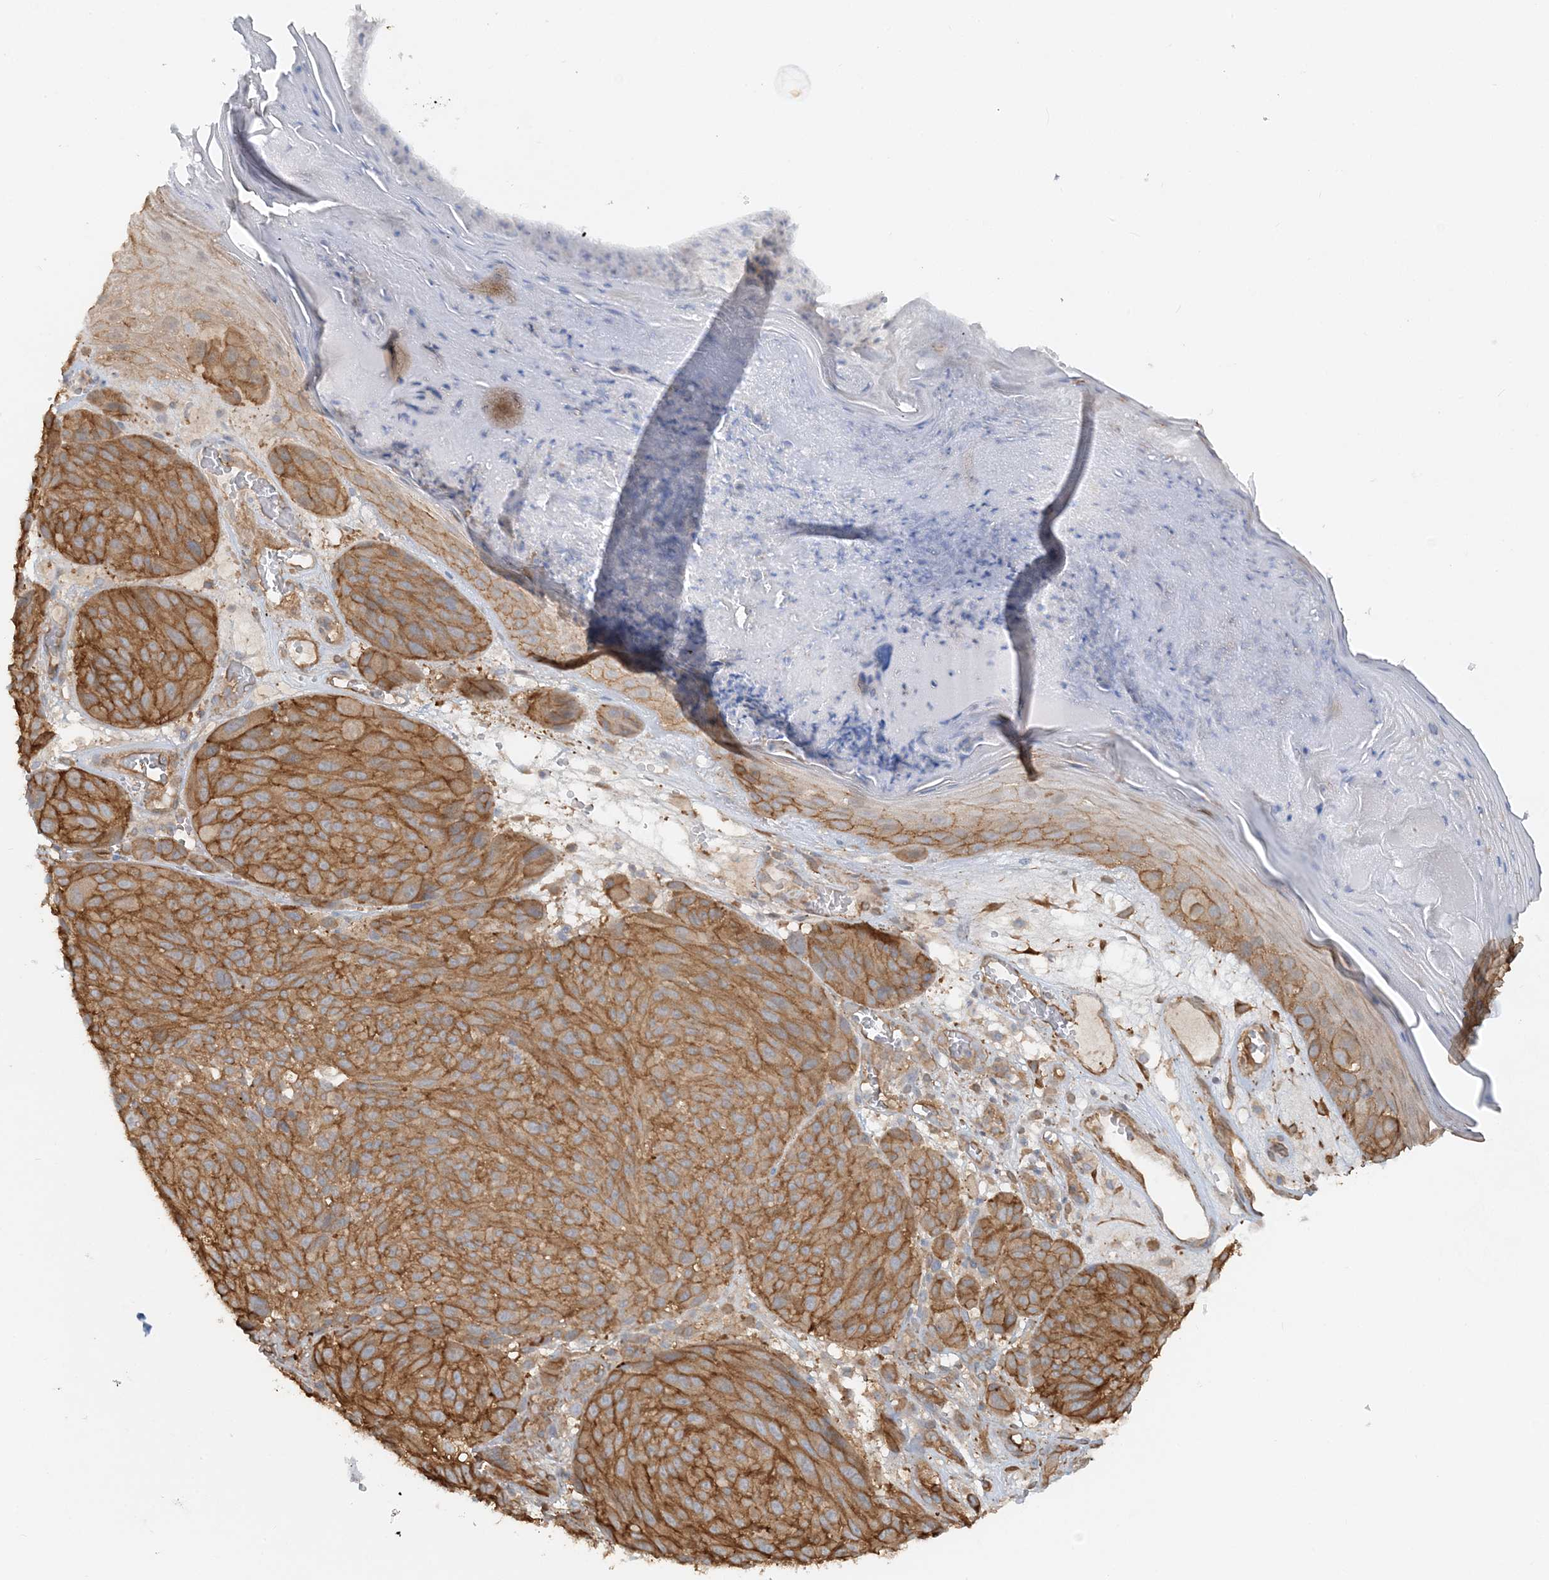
{"staining": {"intensity": "strong", "quantity": ">75%", "location": "cytoplasmic/membranous"}, "tissue": "melanoma", "cell_type": "Tumor cells", "image_type": "cancer", "snomed": [{"axis": "morphology", "description": "Malignant melanoma, NOS"}, {"axis": "topography", "description": "Skin"}], "caption": "This is a micrograph of IHC staining of malignant melanoma, which shows strong positivity in the cytoplasmic/membranous of tumor cells.", "gene": "DSTN", "patient": {"sex": "male", "age": 83}}